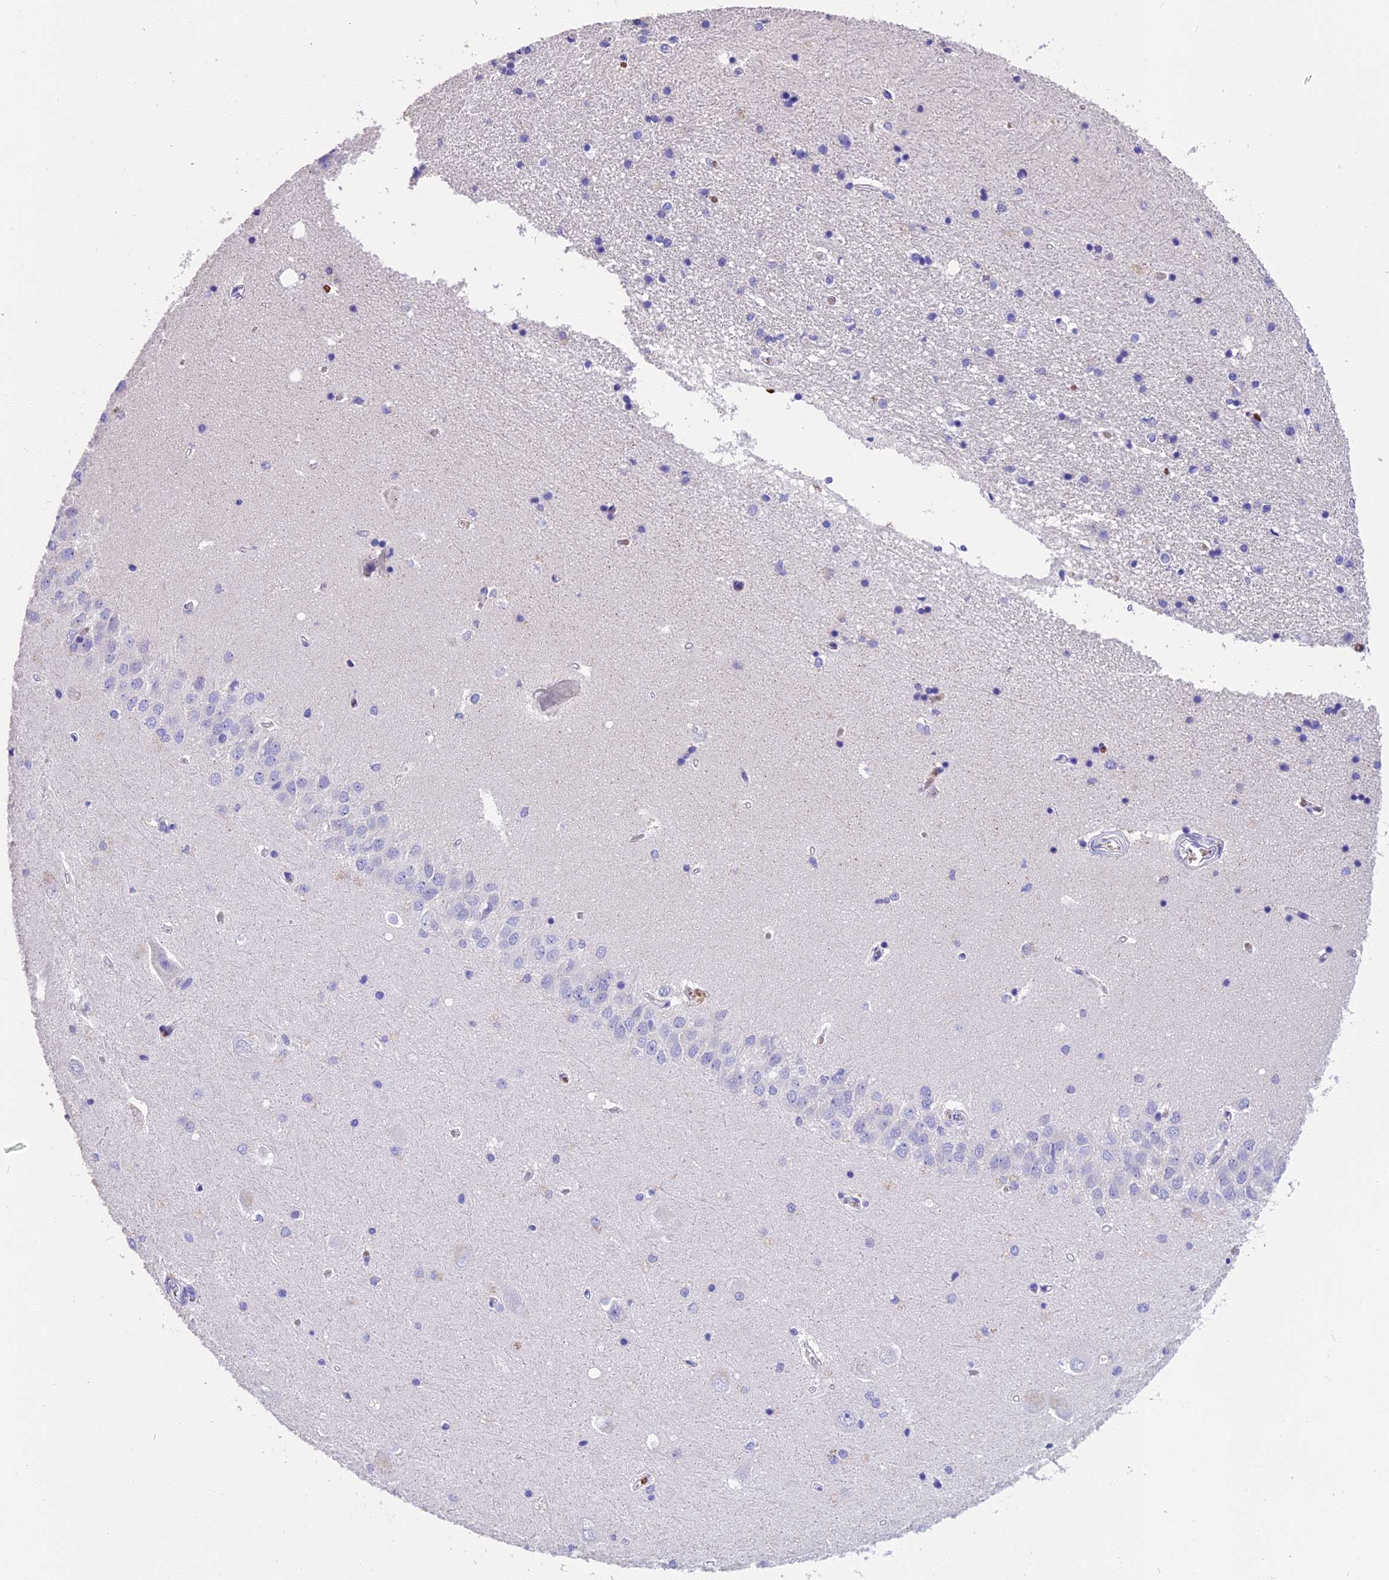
{"staining": {"intensity": "negative", "quantity": "none", "location": "none"}, "tissue": "hippocampus", "cell_type": "Glial cells", "image_type": "normal", "snomed": [{"axis": "morphology", "description": "Normal tissue, NOS"}, {"axis": "topography", "description": "Hippocampus"}], "caption": "High magnification brightfield microscopy of unremarkable hippocampus stained with DAB (brown) and counterstained with hematoxylin (blue): glial cells show no significant staining.", "gene": "TNNC2", "patient": {"sex": "male", "age": 45}}